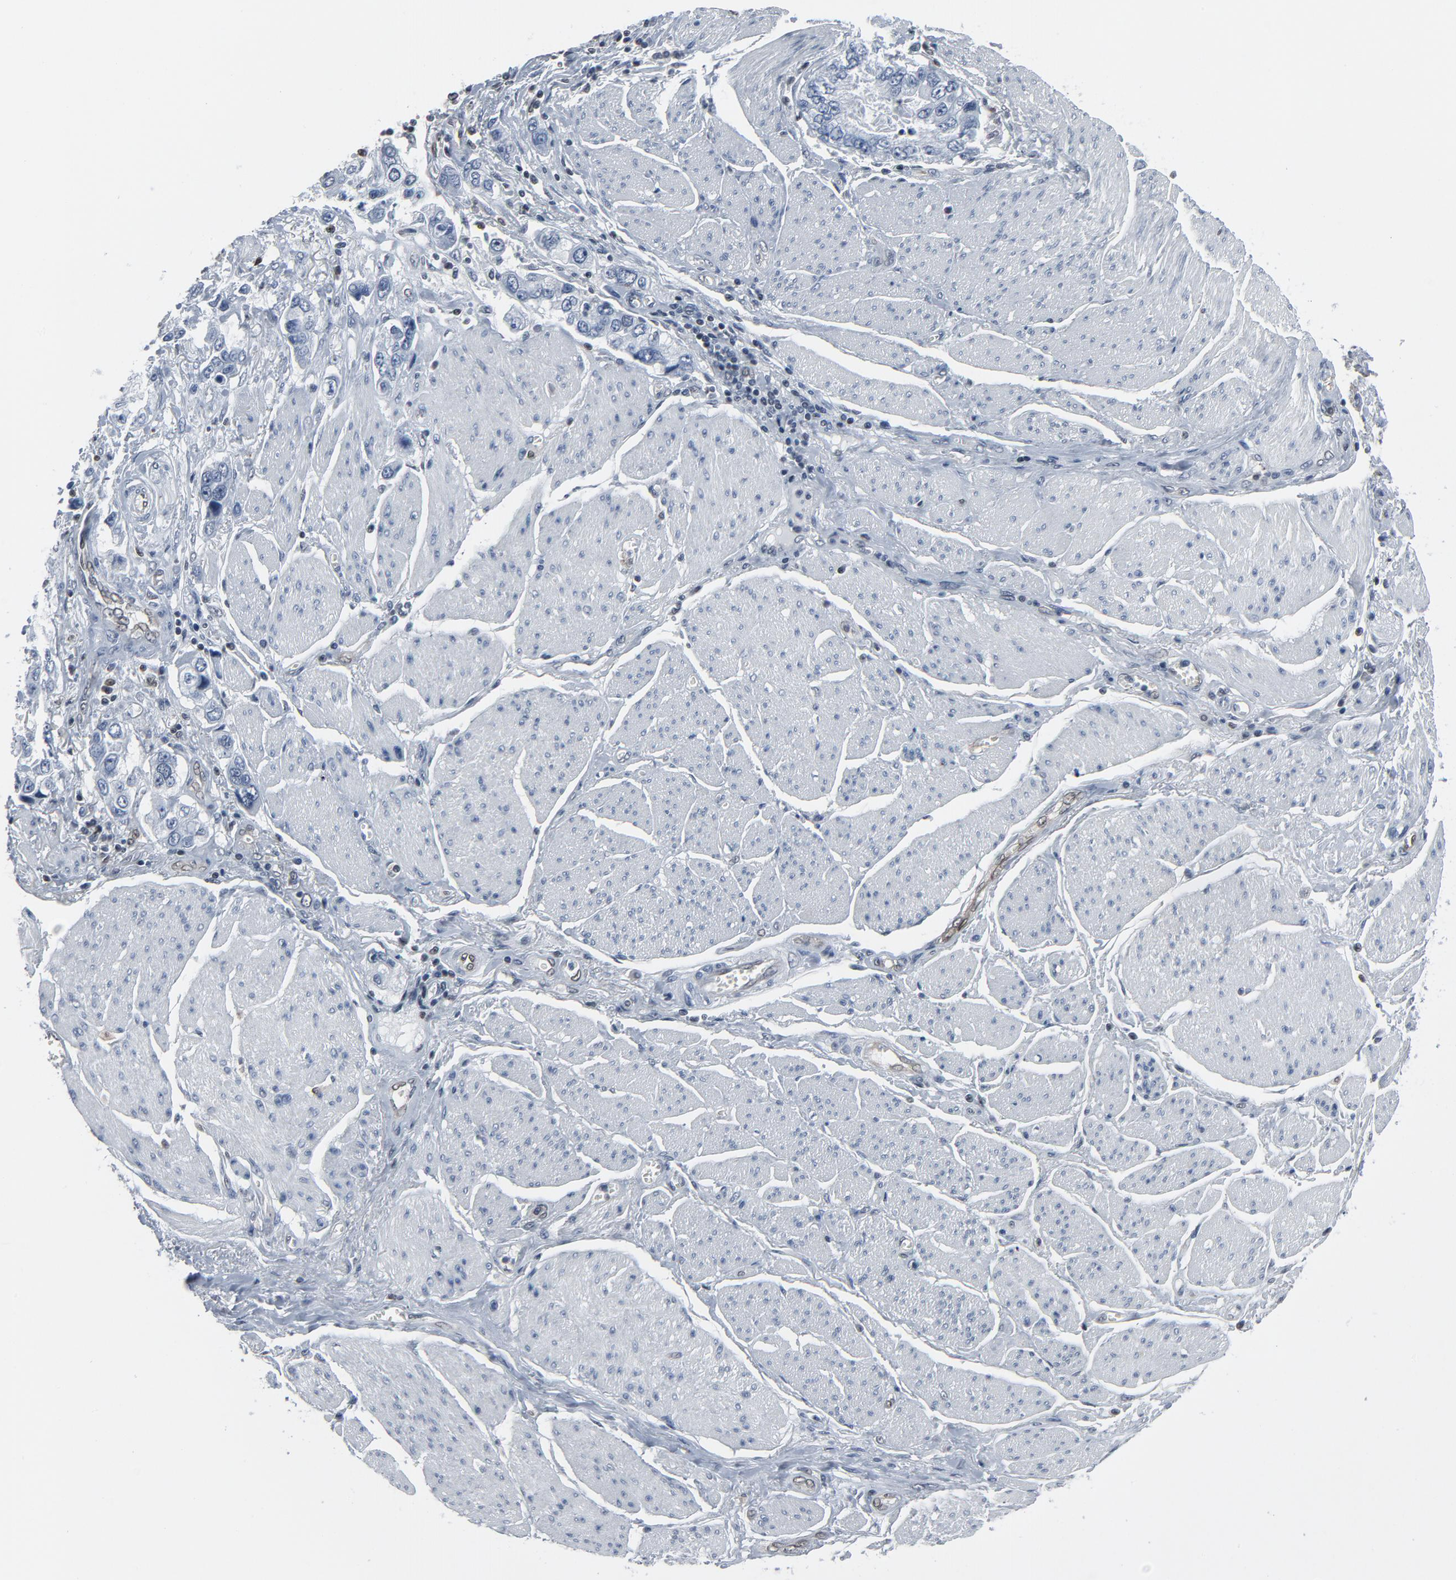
{"staining": {"intensity": "negative", "quantity": "none", "location": "none"}, "tissue": "stomach cancer", "cell_type": "Tumor cells", "image_type": "cancer", "snomed": [{"axis": "morphology", "description": "Adenocarcinoma, NOS"}, {"axis": "topography", "description": "Pancreas"}, {"axis": "topography", "description": "Stomach, upper"}], "caption": "An immunohistochemistry (IHC) histopathology image of stomach cancer is shown. There is no staining in tumor cells of stomach cancer.", "gene": "STAT5A", "patient": {"sex": "male", "age": 77}}